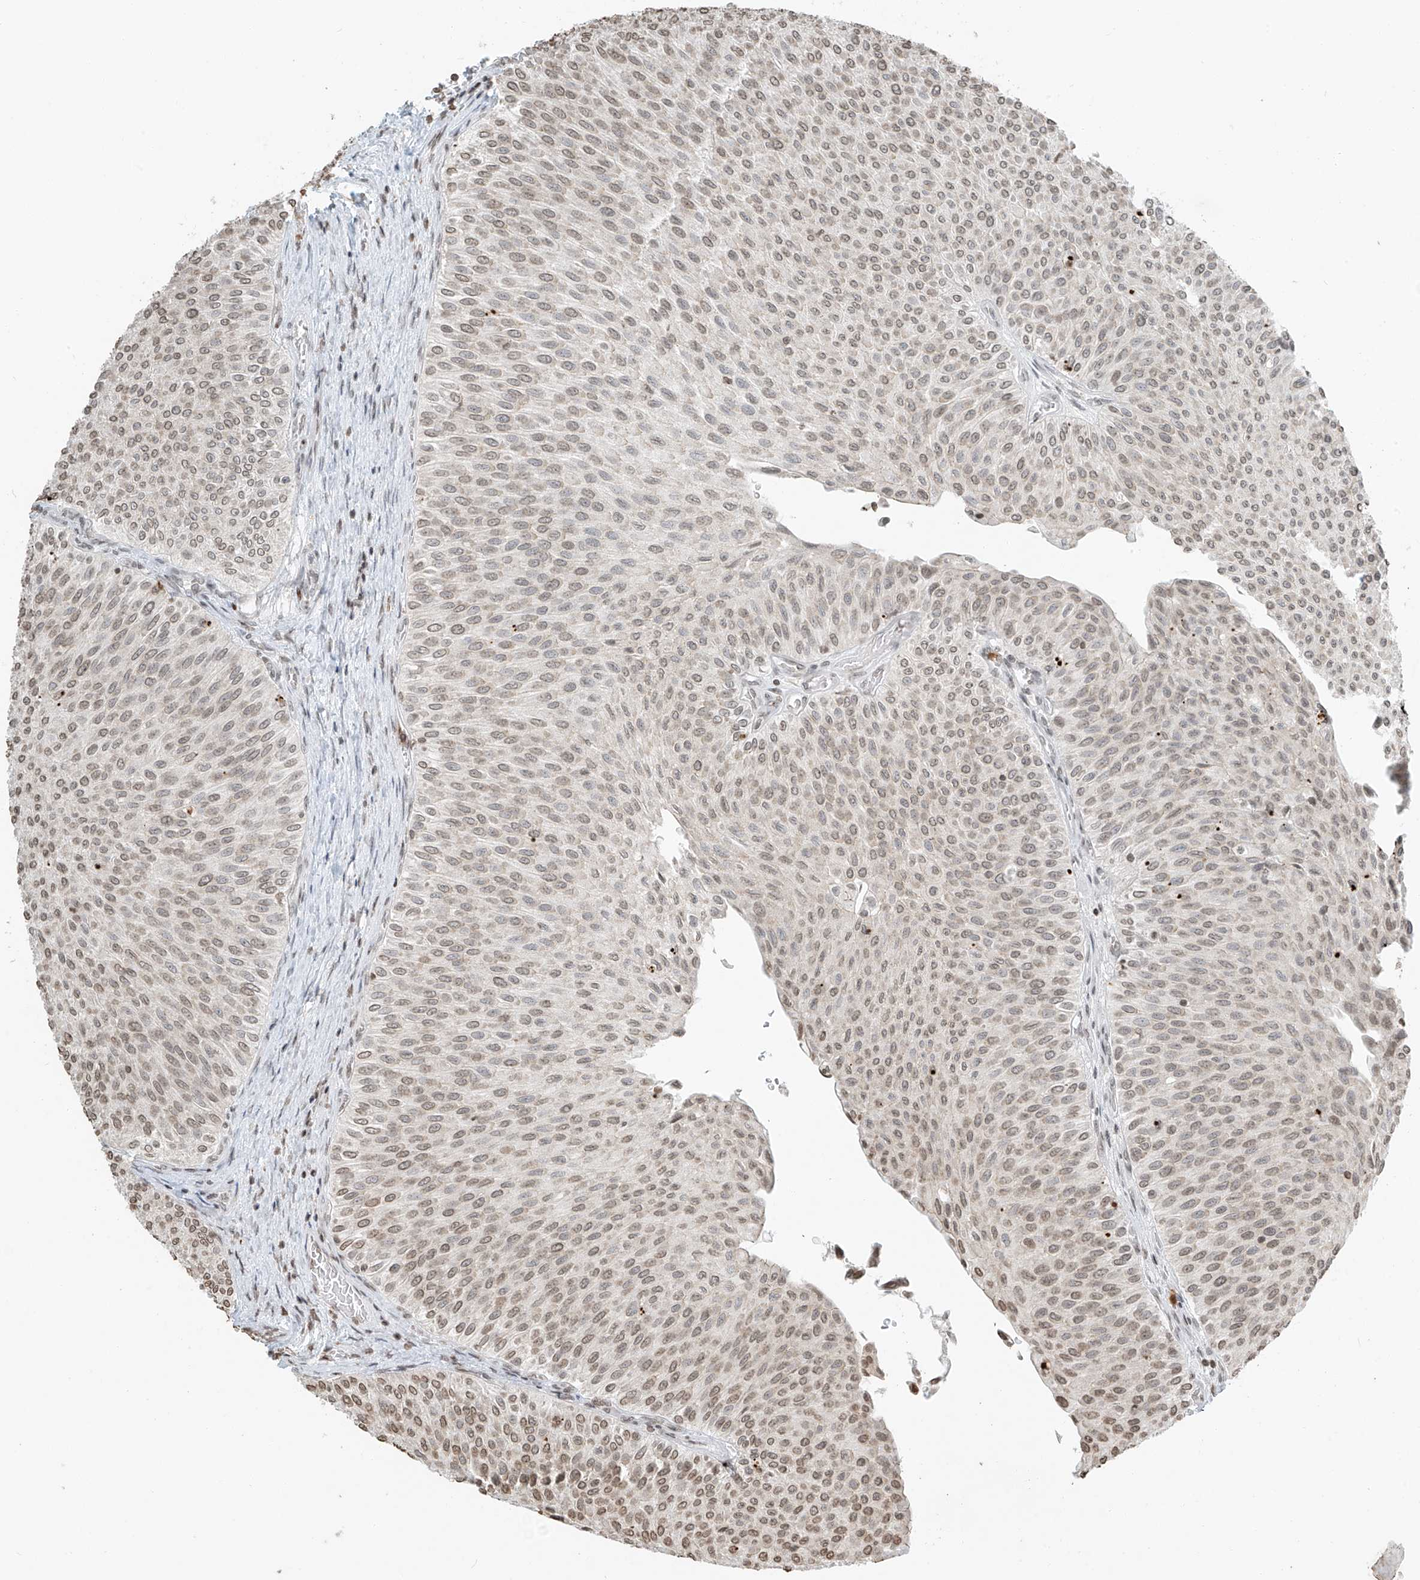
{"staining": {"intensity": "weak", "quantity": "25%-75%", "location": "nuclear"}, "tissue": "urothelial cancer", "cell_type": "Tumor cells", "image_type": "cancer", "snomed": [{"axis": "morphology", "description": "Urothelial carcinoma, Low grade"}, {"axis": "topography", "description": "Urinary bladder"}], "caption": "Immunohistochemistry micrograph of urothelial carcinoma (low-grade) stained for a protein (brown), which shows low levels of weak nuclear staining in about 25%-75% of tumor cells.", "gene": "C17orf58", "patient": {"sex": "male", "age": 78}}